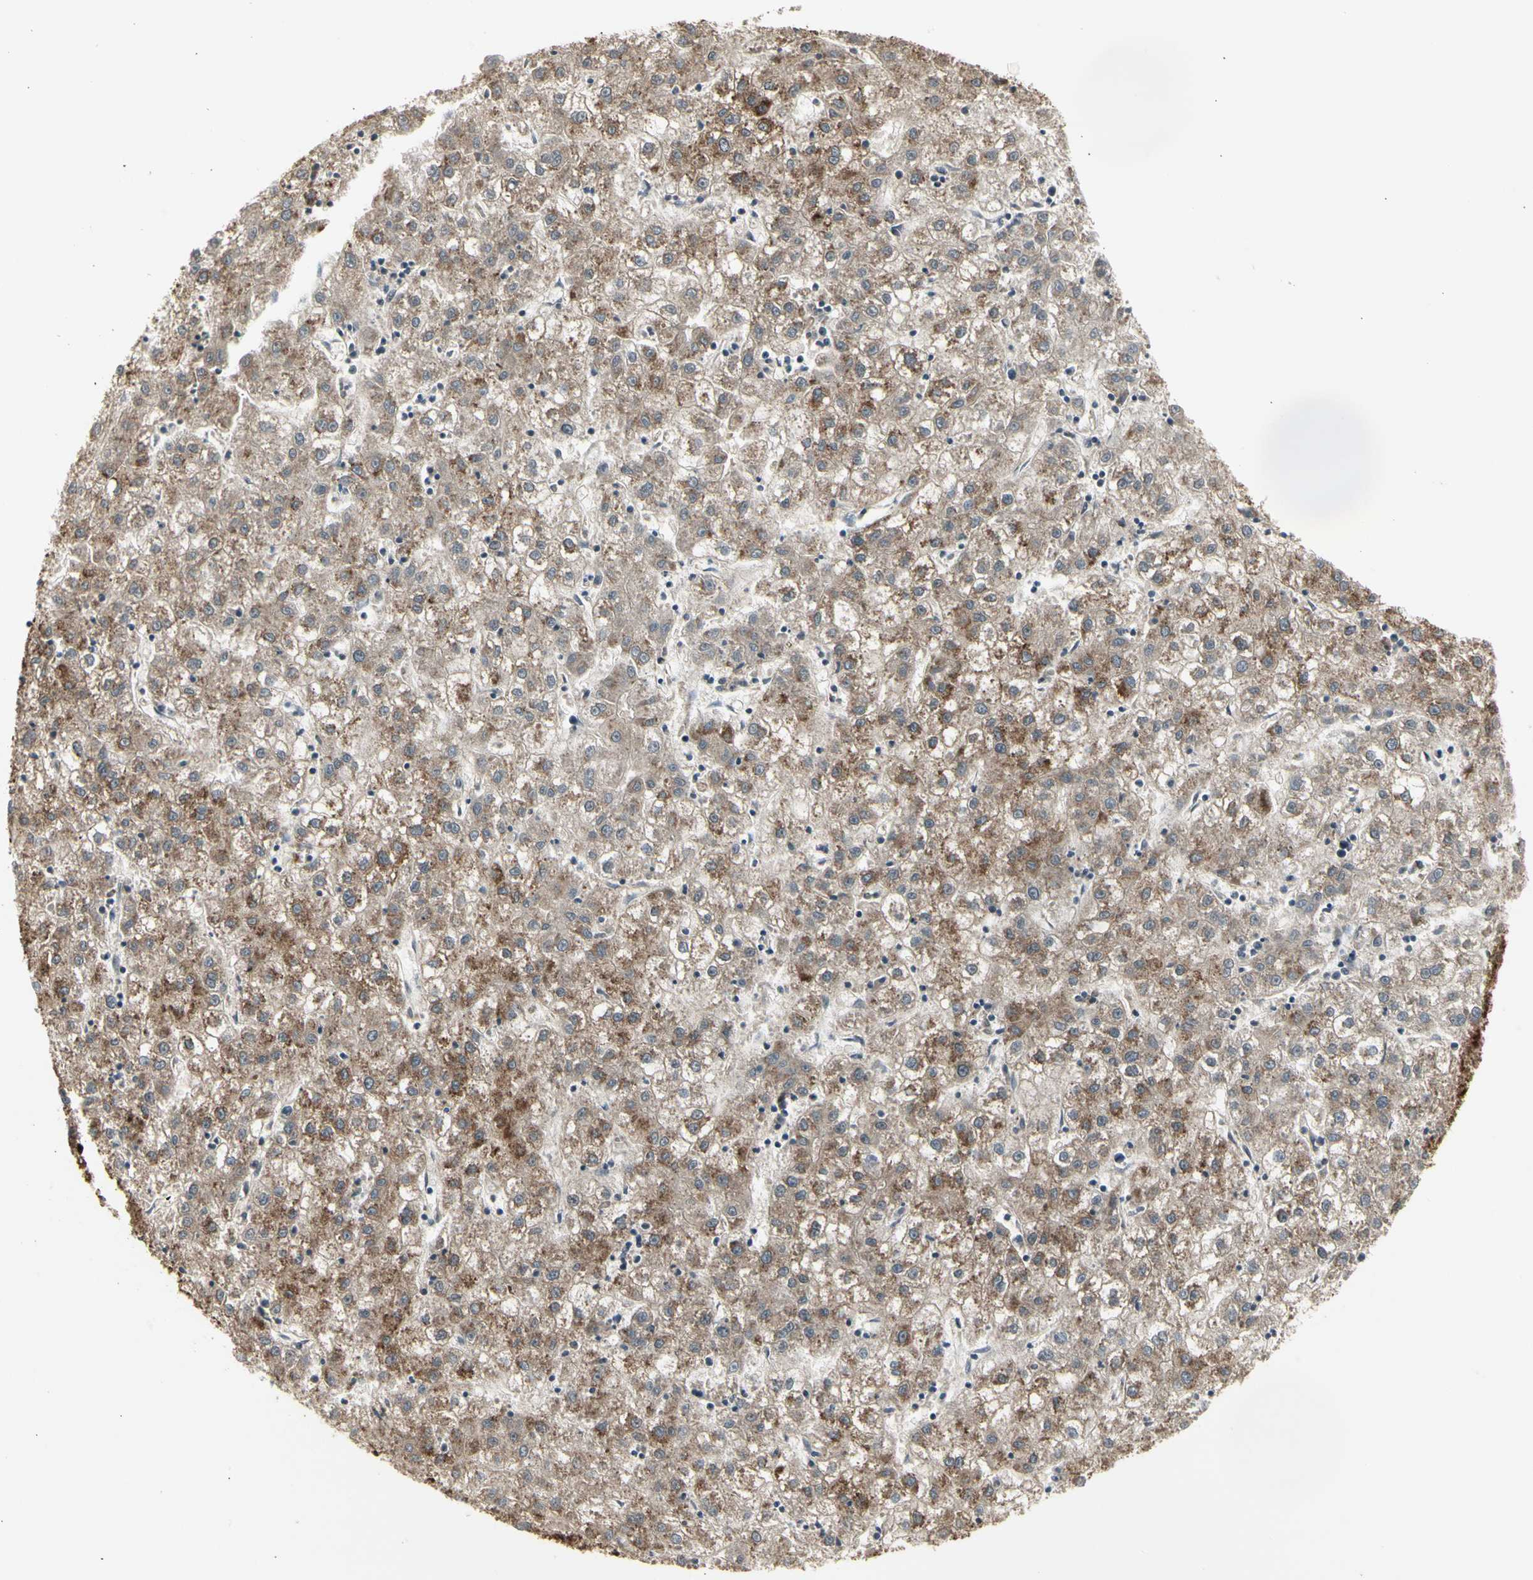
{"staining": {"intensity": "moderate", "quantity": ">75%", "location": "cytoplasmic/membranous"}, "tissue": "liver cancer", "cell_type": "Tumor cells", "image_type": "cancer", "snomed": [{"axis": "morphology", "description": "Carcinoma, Hepatocellular, NOS"}, {"axis": "topography", "description": "Liver"}], "caption": "Immunohistochemistry (IHC) of liver hepatocellular carcinoma displays medium levels of moderate cytoplasmic/membranous positivity in about >75% of tumor cells.", "gene": "TMEM176A", "patient": {"sex": "male", "age": 72}}